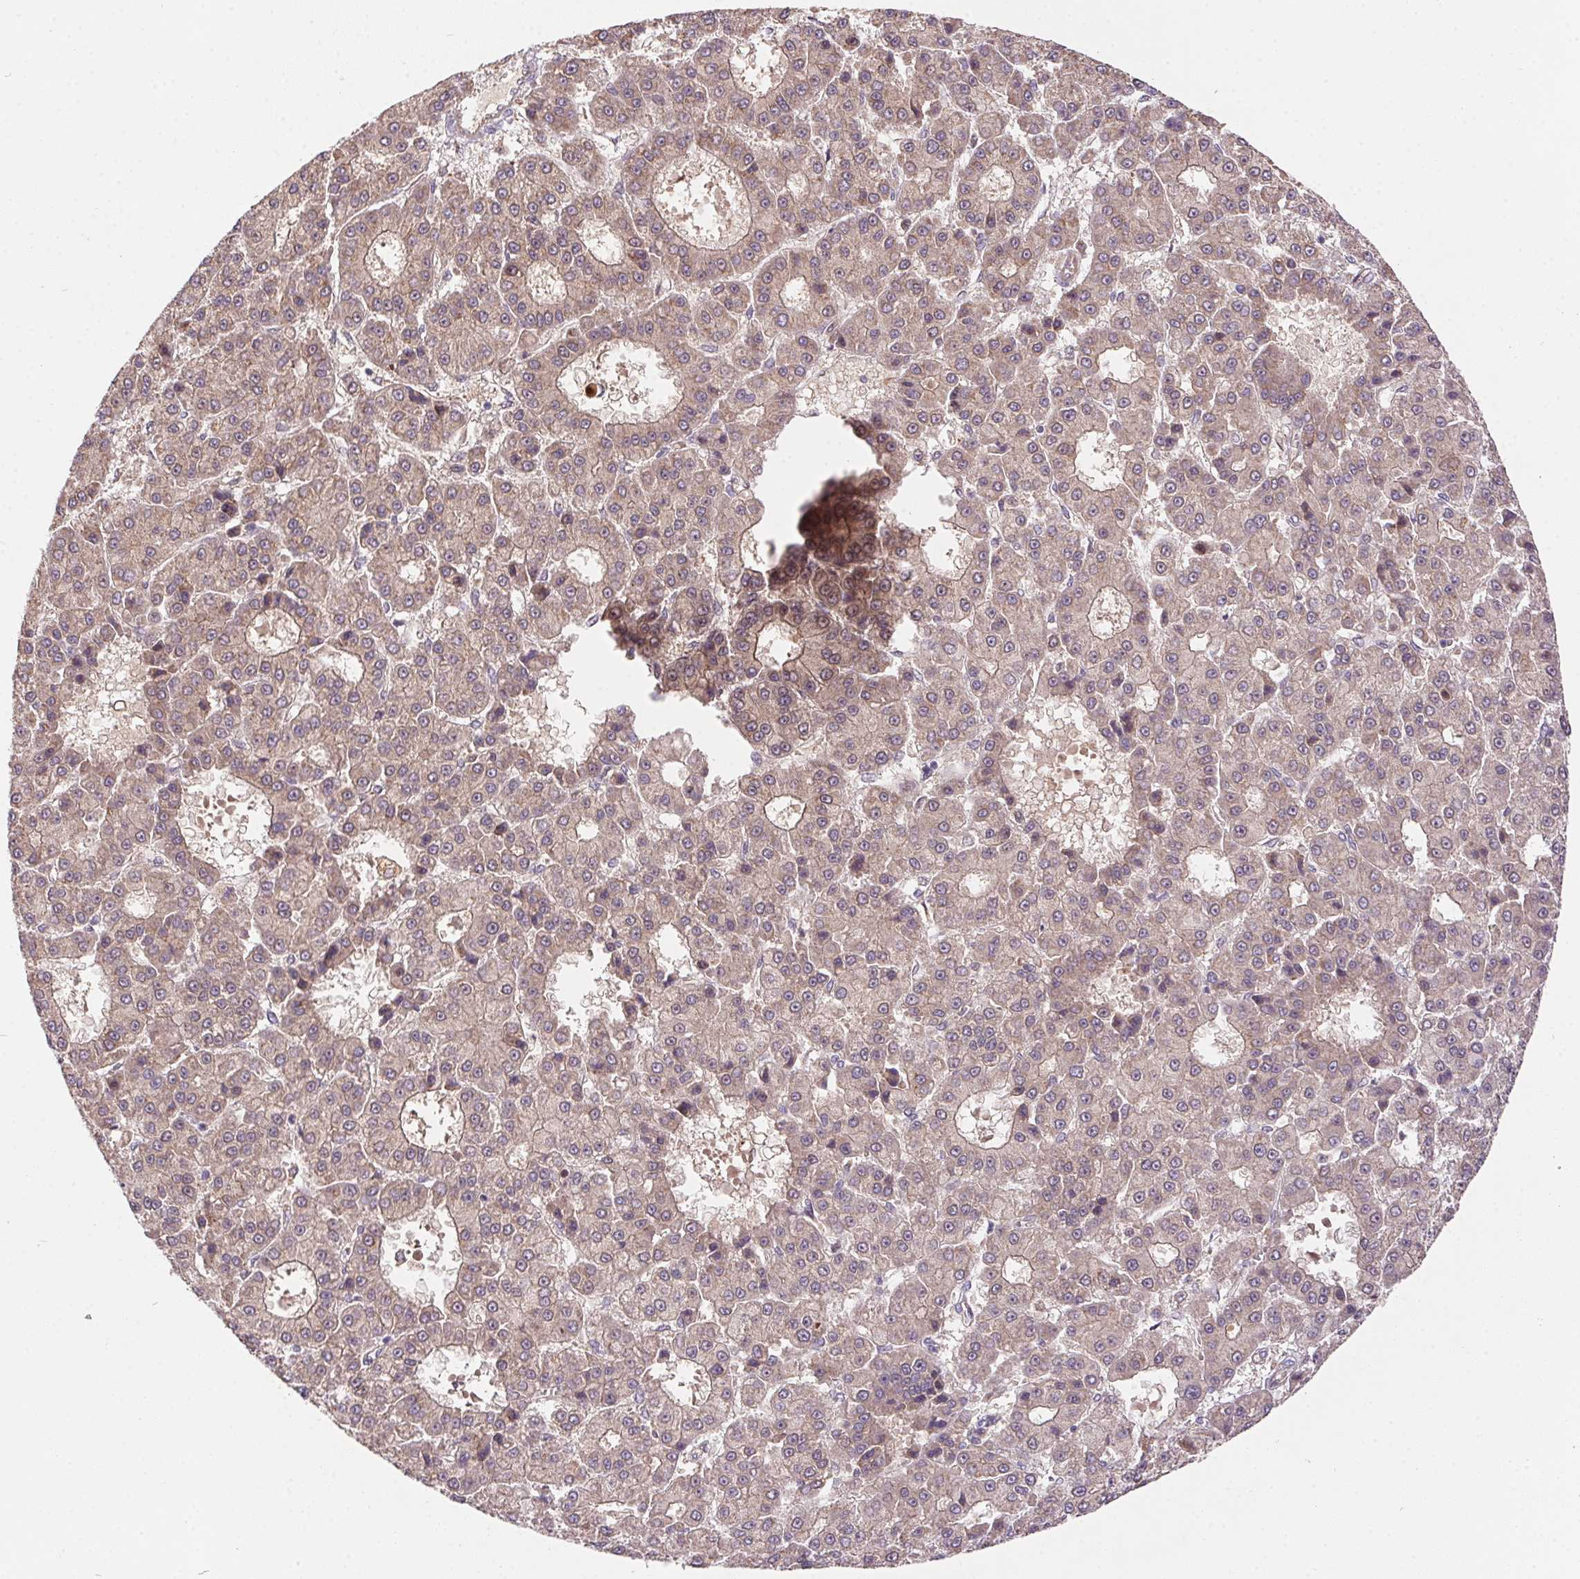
{"staining": {"intensity": "weak", "quantity": ">75%", "location": "cytoplasmic/membranous"}, "tissue": "liver cancer", "cell_type": "Tumor cells", "image_type": "cancer", "snomed": [{"axis": "morphology", "description": "Carcinoma, Hepatocellular, NOS"}, {"axis": "topography", "description": "Liver"}], "caption": "Human liver cancer (hepatocellular carcinoma) stained with a brown dye shows weak cytoplasmic/membranous positive staining in approximately >75% of tumor cells.", "gene": "NUDT16", "patient": {"sex": "male", "age": 70}}